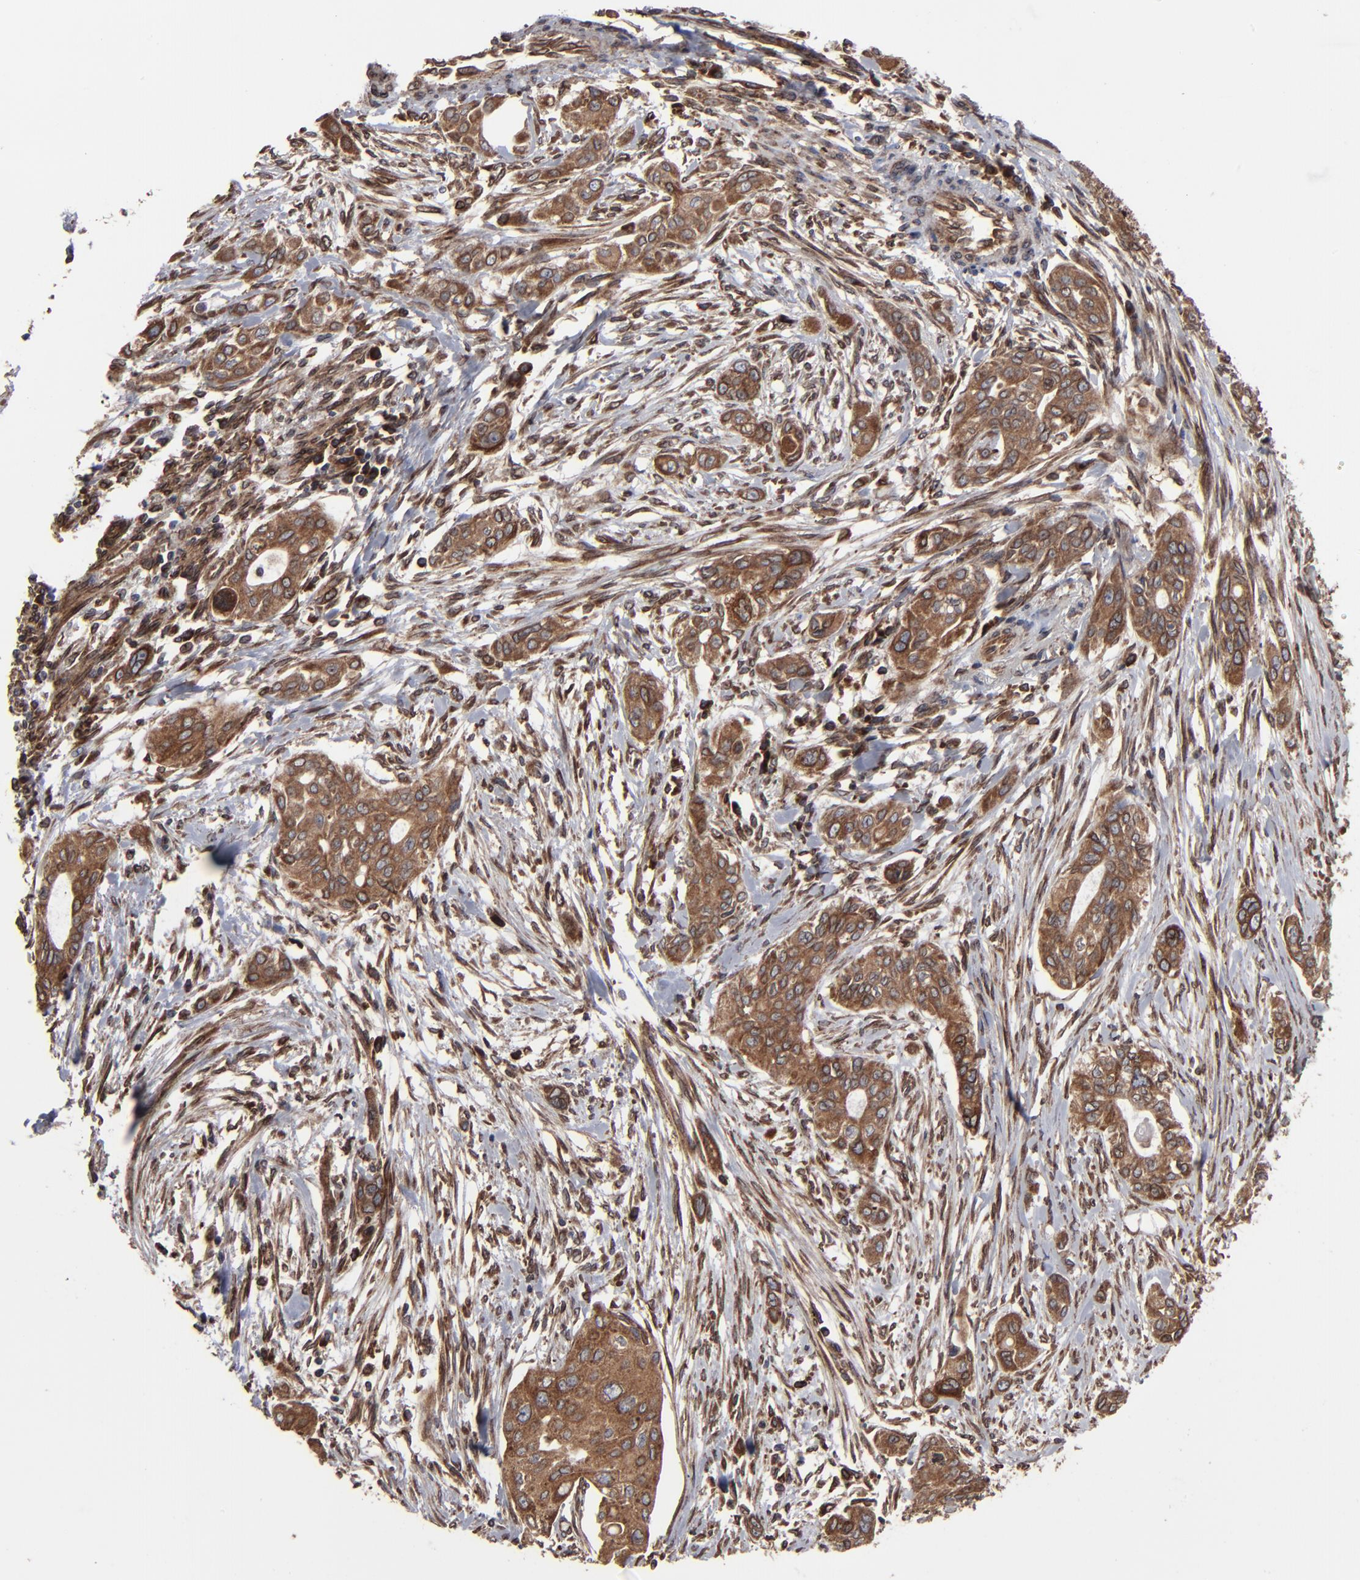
{"staining": {"intensity": "moderate", "quantity": ">75%", "location": "cytoplasmic/membranous"}, "tissue": "pancreatic cancer", "cell_type": "Tumor cells", "image_type": "cancer", "snomed": [{"axis": "morphology", "description": "Adenocarcinoma, NOS"}, {"axis": "topography", "description": "Pancreas"}], "caption": "Human pancreatic cancer stained with a protein marker displays moderate staining in tumor cells.", "gene": "CNIH1", "patient": {"sex": "female", "age": 60}}